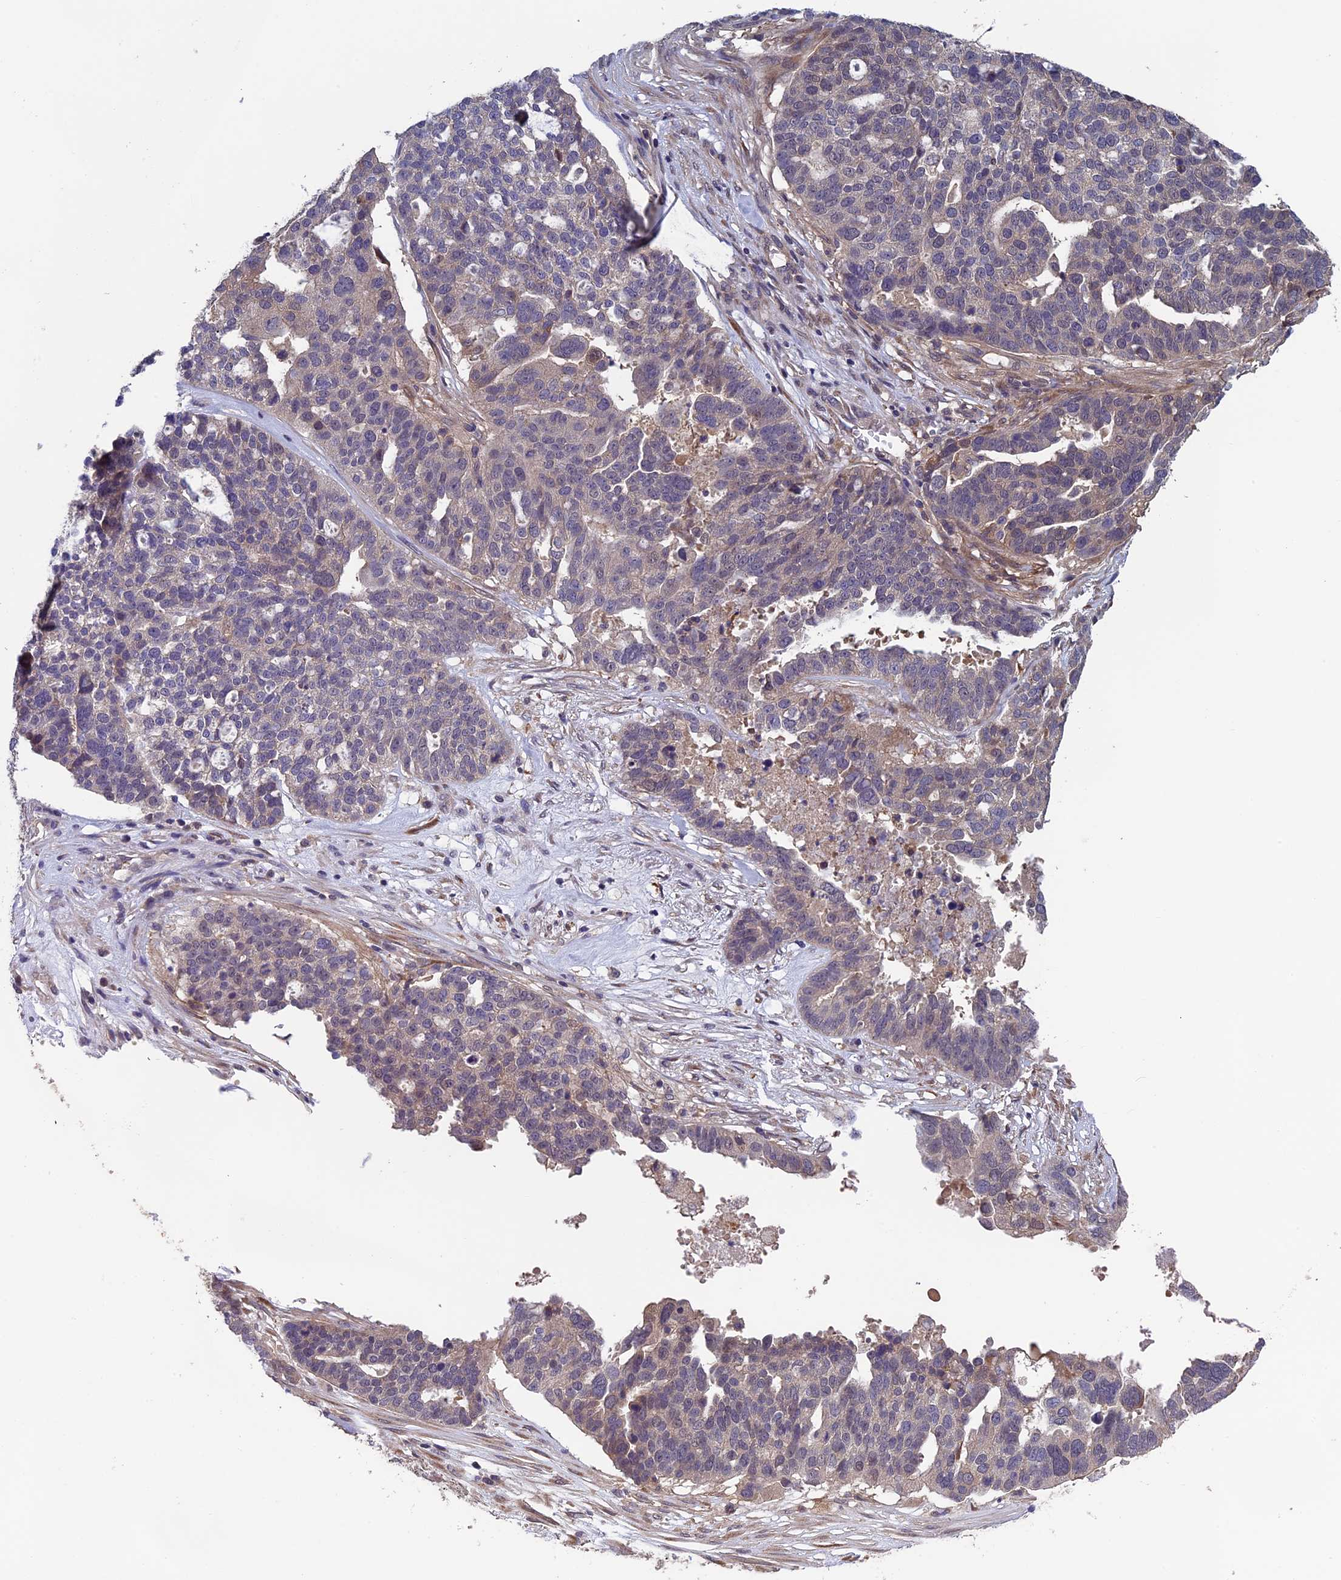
{"staining": {"intensity": "weak", "quantity": "<25%", "location": "cytoplasmic/membranous"}, "tissue": "ovarian cancer", "cell_type": "Tumor cells", "image_type": "cancer", "snomed": [{"axis": "morphology", "description": "Cystadenocarcinoma, serous, NOS"}, {"axis": "topography", "description": "Ovary"}], "caption": "IHC of ovarian serous cystadenocarcinoma reveals no staining in tumor cells.", "gene": "LCMT1", "patient": {"sex": "female", "age": 59}}